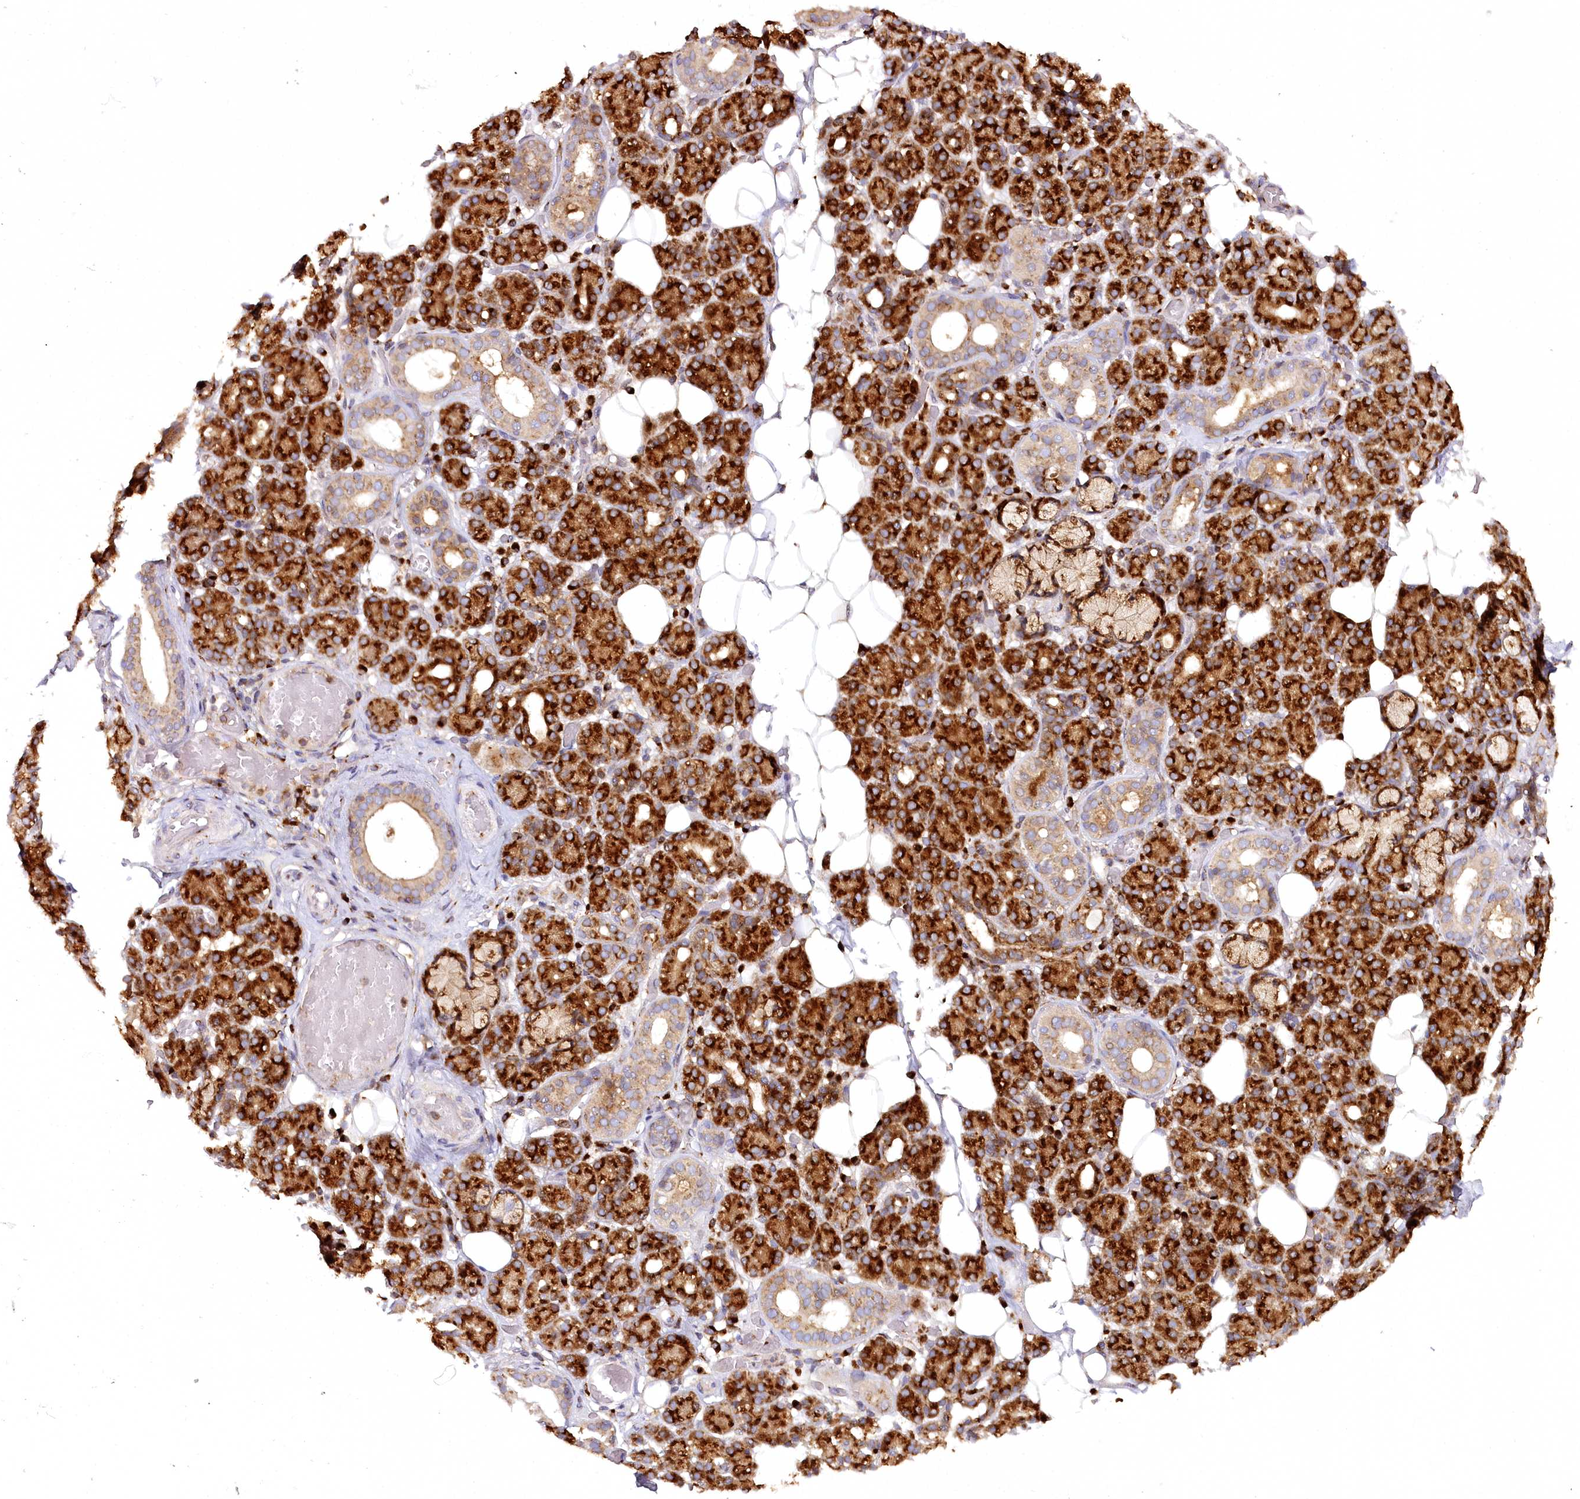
{"staining": {"intensity": "strong", "quantity": ">75%", "location": "cytoplasmic/membranous"}, "tissue": "salivary gland", "cell_type": "Glandular cells", "image_type": "normal", "snomed": [{"axis": "morphology", "description": "Normal tissue, NOS"}, {"axis": "topography", "description": "Salivary gland"}], "caption": "The image demonstrates immunohistochemical staining of benign salivary gland. There is strong cytoplasmic/membranous positivity is seen in approximately >75% of glandular cells. Nuclei are stained in blue.", "gene": "COPG1", "patient": {"sex": "male", "age": 63}}